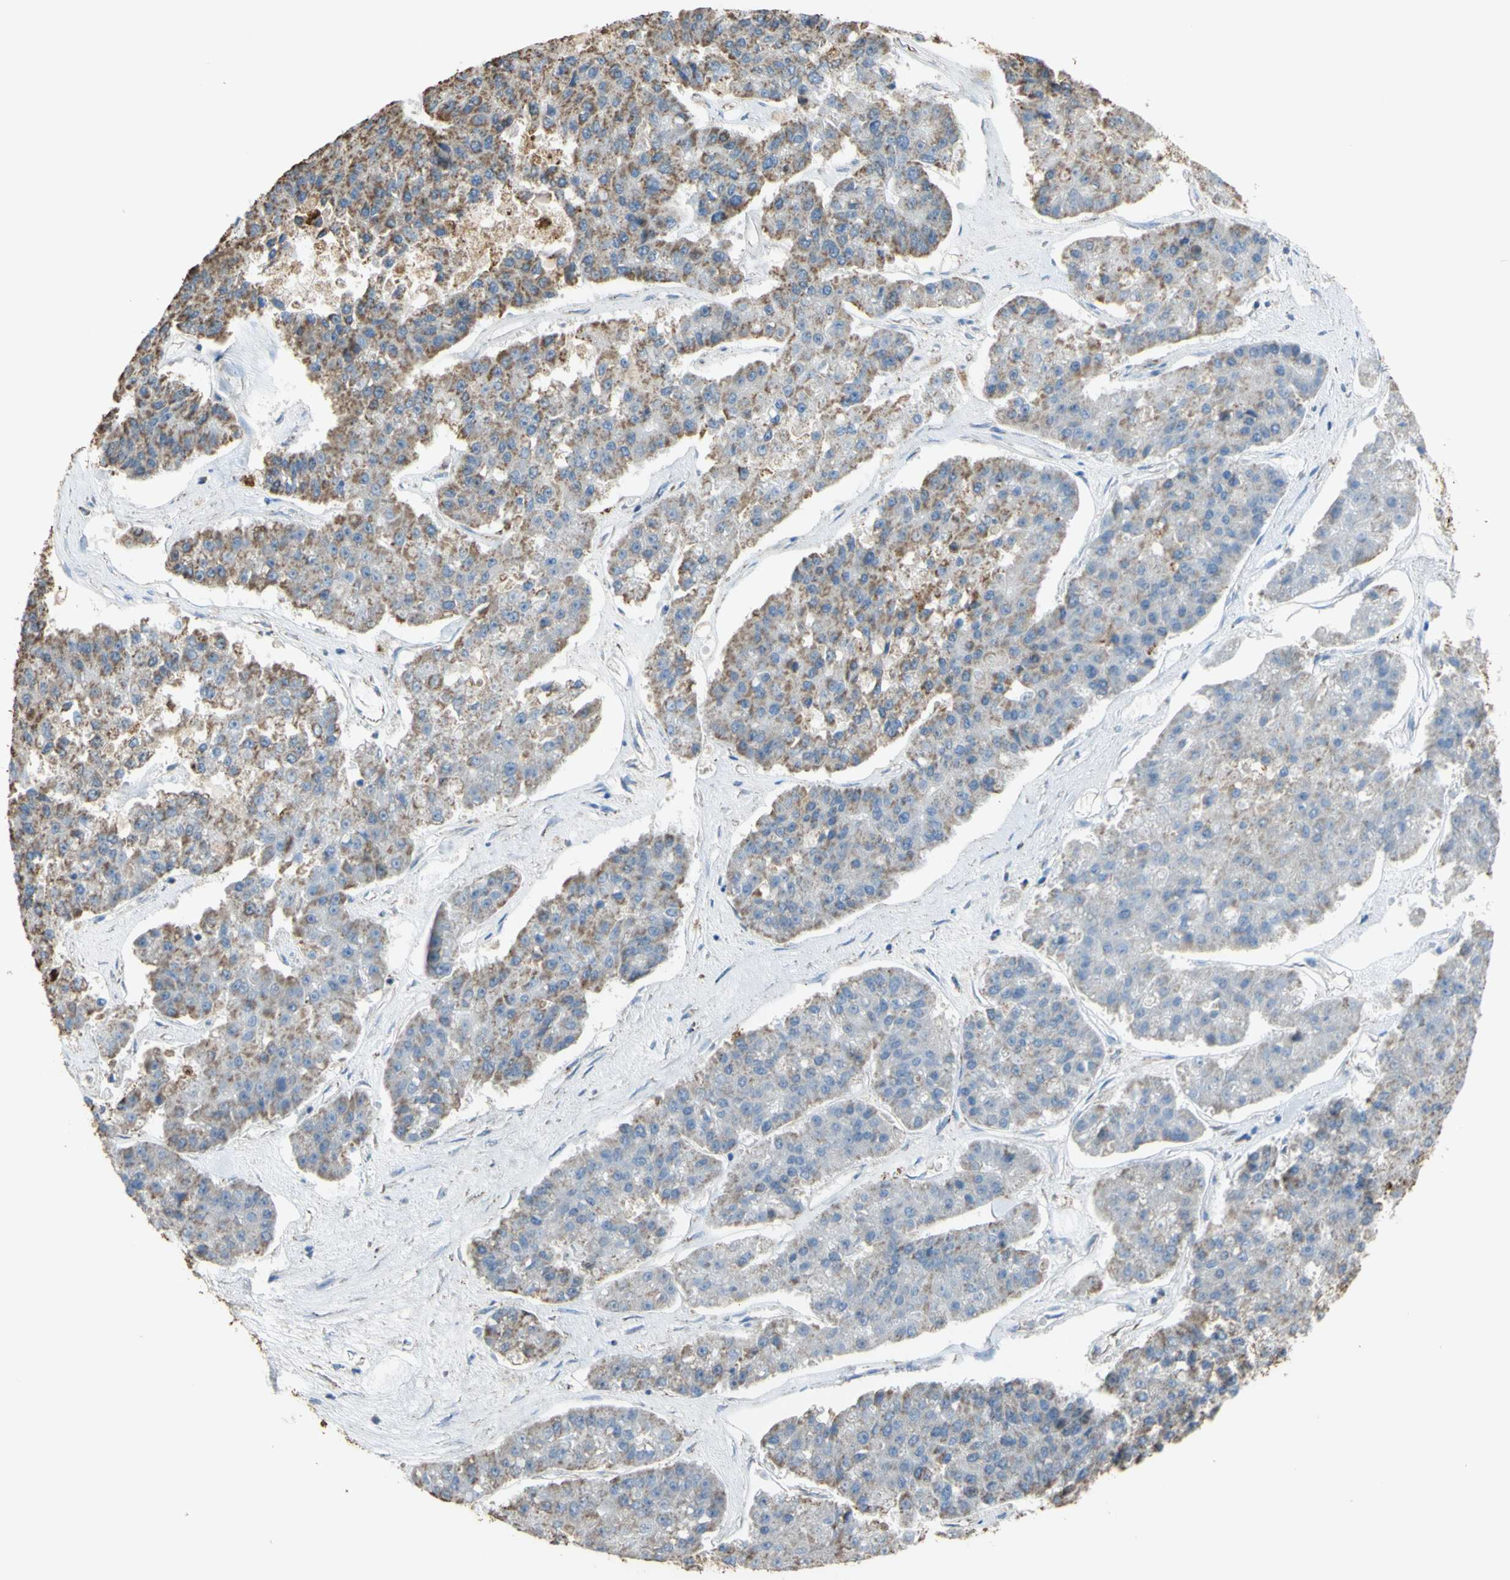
{"staining": {"intensity": "weak", "quantity": "25%-75%", "location": "cytoplasmic/membranous"}, "tissue": "pancreatic cancer", "cell_type": "Tumor cells", "image_type": "cancer", "snomed": [{"axis": "morphology", "description": "Adenocarcinoma, NOS"}, {"axis": "topography", "description": "Pancreas"}], "caption": "Immunohistochemistry of human pancreatic adenocarcinoma exhibits low levels of weak cytoplasmic/membranous staining in approximately 25%-75% of tumor cells.", "gene": "CMKLR2", "patient": {"sex": "male", "age": 50}}